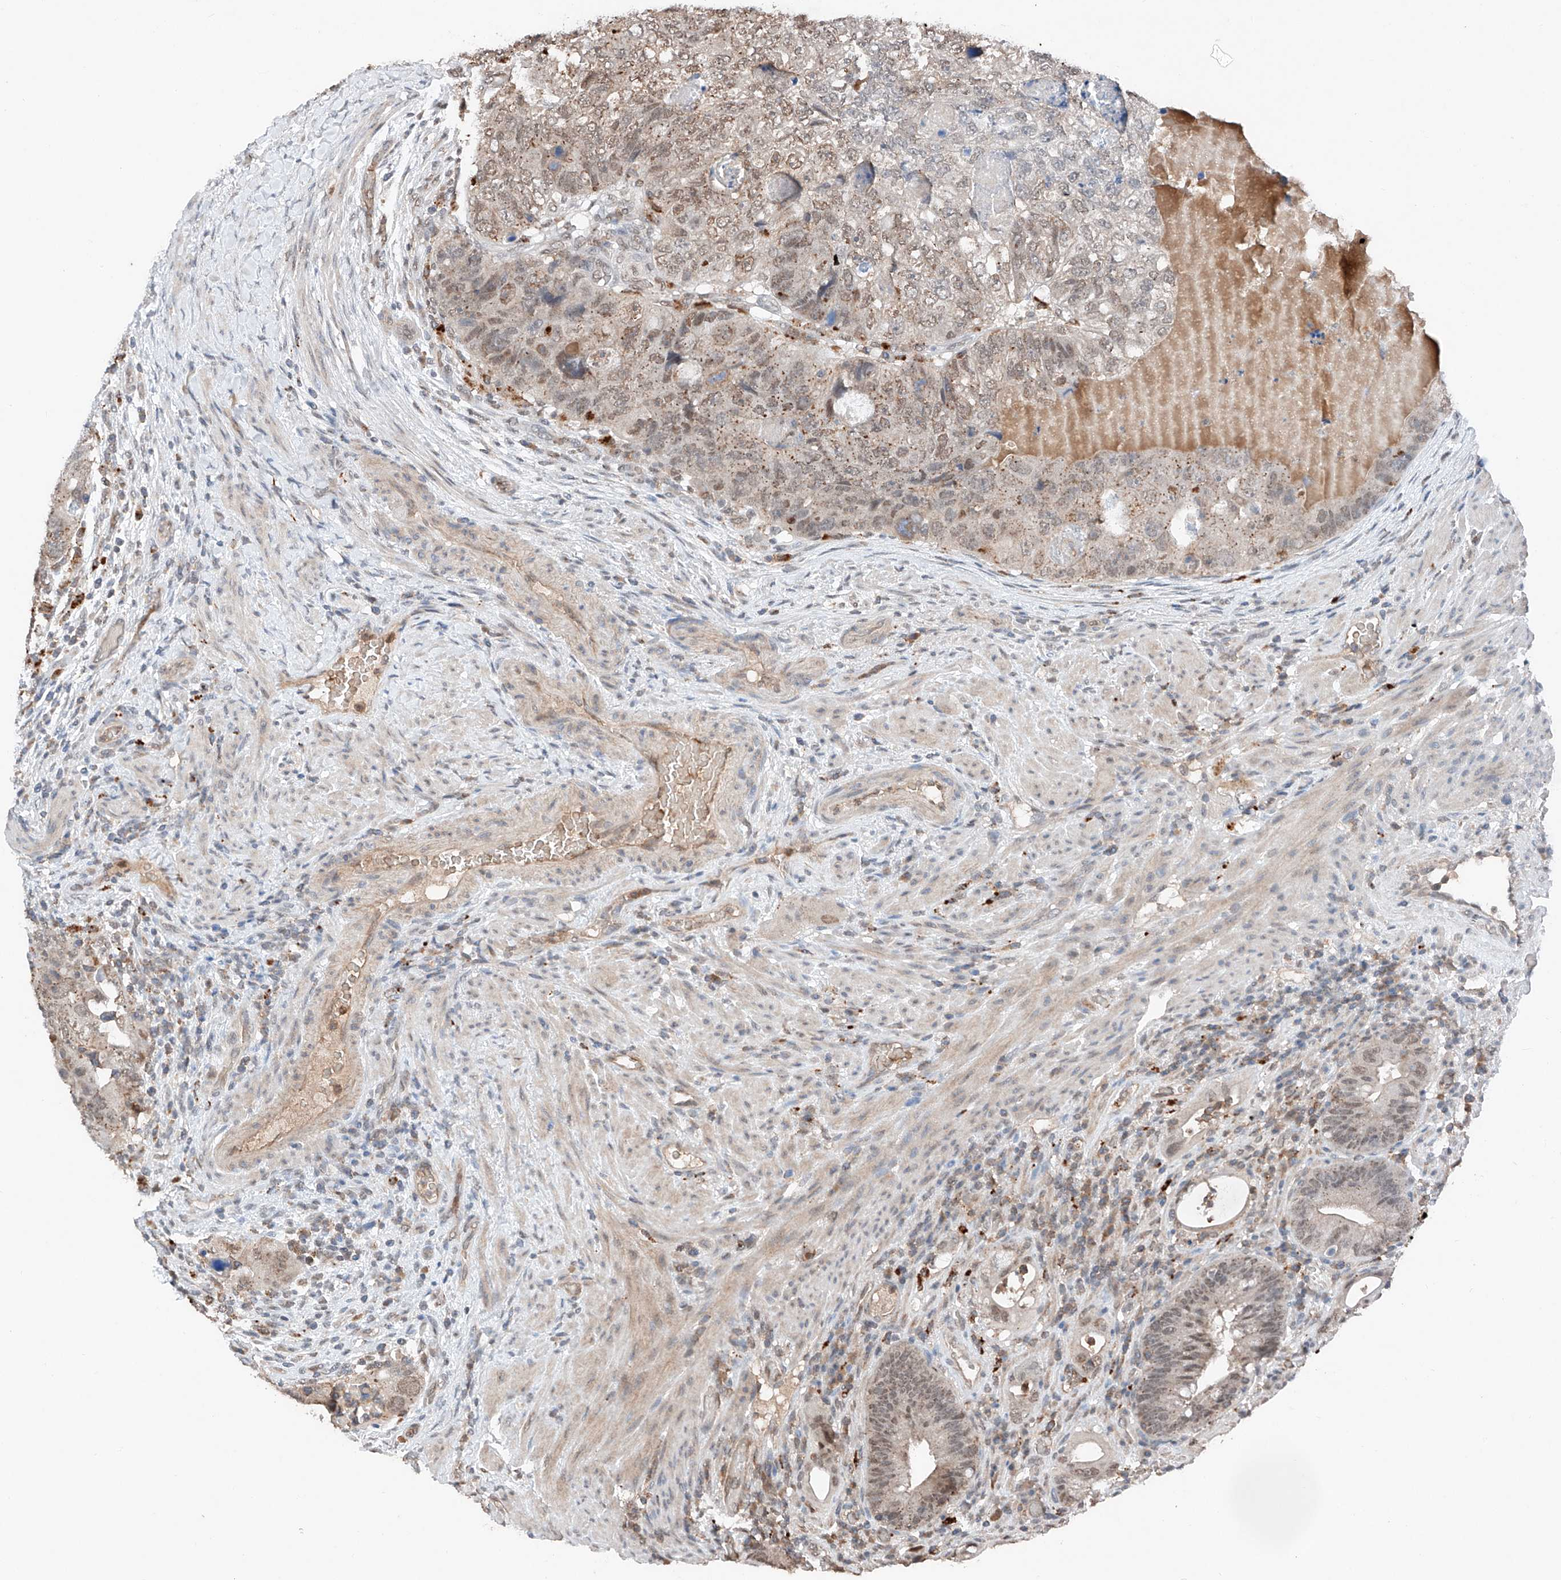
{"staining": {"intensity": "weak", "quantity": "25%-75%", "location": "nuclear"}, "tissue": "colorectal cancer", "cell_type": "Tumor cells", "image_type": "cancer", "snomed": [{"axis": "morphology", "description": "Adenocarcinoma, NOS"}, {"axis": "topography", "description": "Rectum"}], "caption": "Immunohistochemistry image of human colorectal cancer (adenocarcinoma) stained for a protein (brown), which reveals low levels of weak nuclear positivity in about 25%-75% of tumor cells.", "gene": "TBX4", "patient": {"sex": "male", "age": 59}}